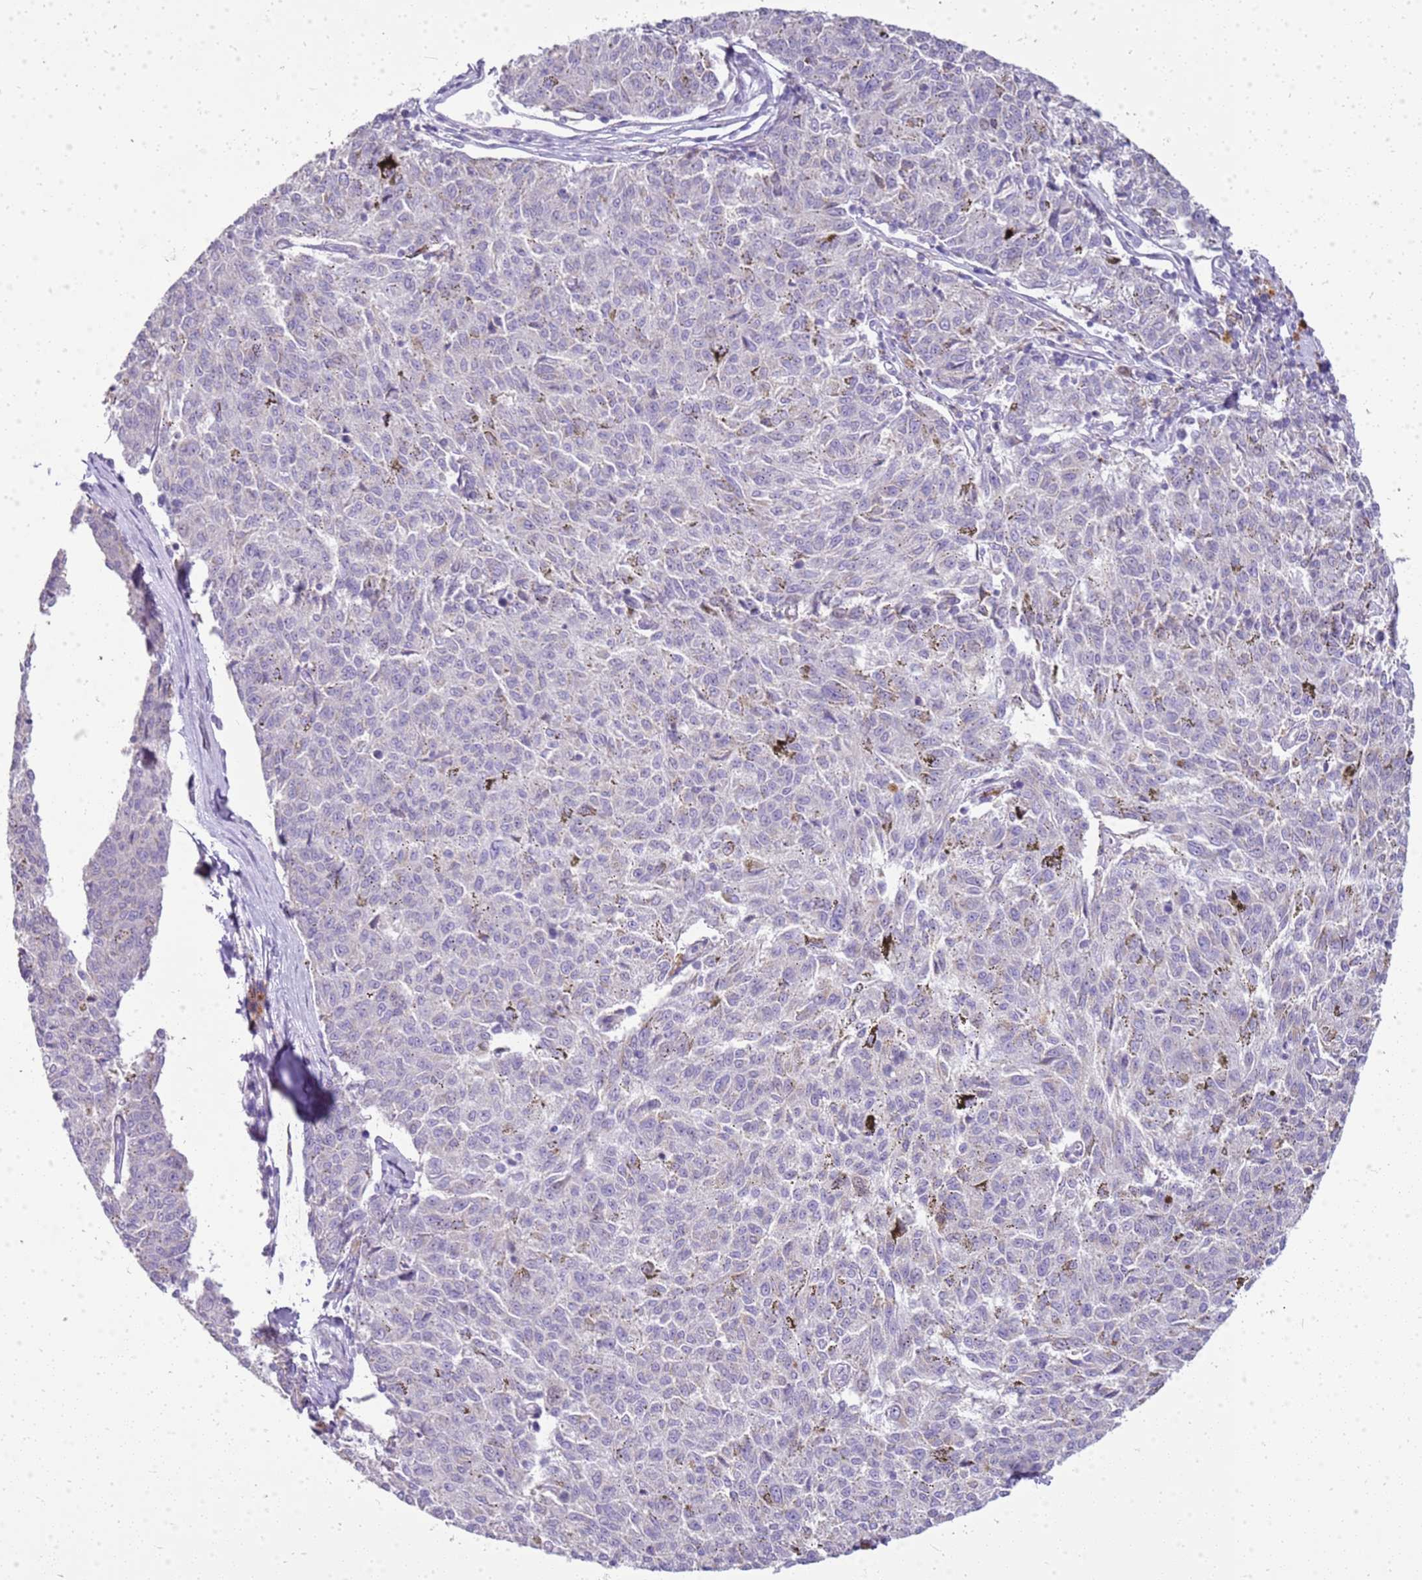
{"staining": {"intensity": "negative", "quantity": "none", "location": "none"}, "tissue": "melanoma", "cell_type": "Tumor cells", "image_type": "cancer", "snomed": [{"axis": "morphology", "description": "Malignant melanoma, NOS"}, {"axis": "topography", "description": "Skin"}], "caption": "Immunohistochemical staining of malignant melanoma shows no significant staining in tumor cells. (Stains: DAB immunohistochemistry with hematoxylin counter stain, Microscopy: brightfield microscopy at high magnification).", "gene": "FABP2", "patient": {"sex": "female", "age": 72}}